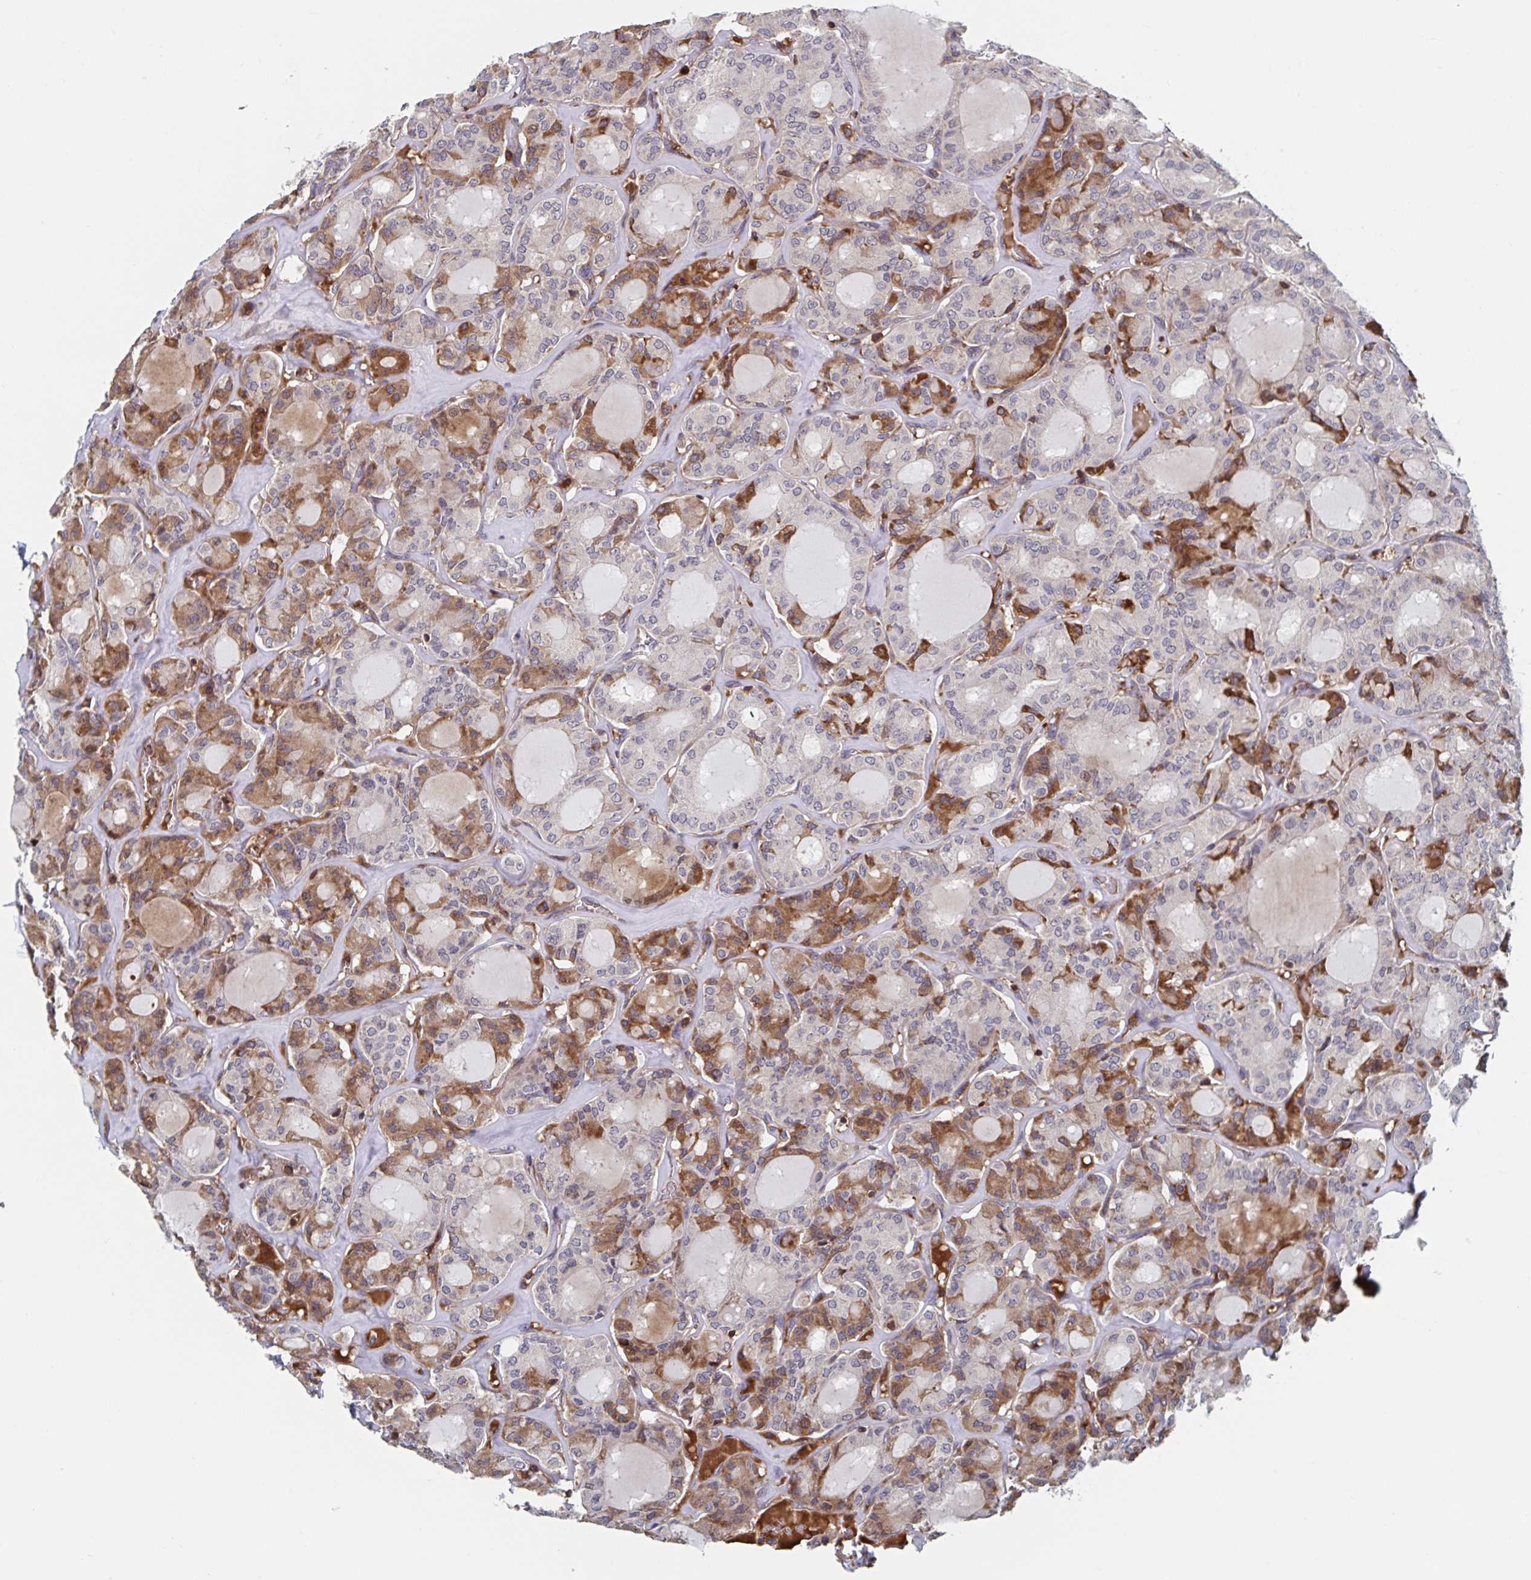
{"staining": {"intensity": "moderate", "quantity": "25%-75%", "location": "cytoplasmic/membranous"}, "tissue": "thyroid cancer", "cell_type": "Tumor cells", "image_type": "cancer", "snomed": [{"axis": "morphology", "description": "Papillary adenocarcinoma, NOS"}, {"axis": "topography", "description": "Thyroid gland"}], "caption": "Immunohistochemical staining of papillary adenocarcinoma (thyroid) demonstrates medium levels of moderate cytoplasmic/membranous positivity in about 25%-75% of tumor cells.", "gene": "DHRS12", "patient": {"sex": "male", "age": 87}}